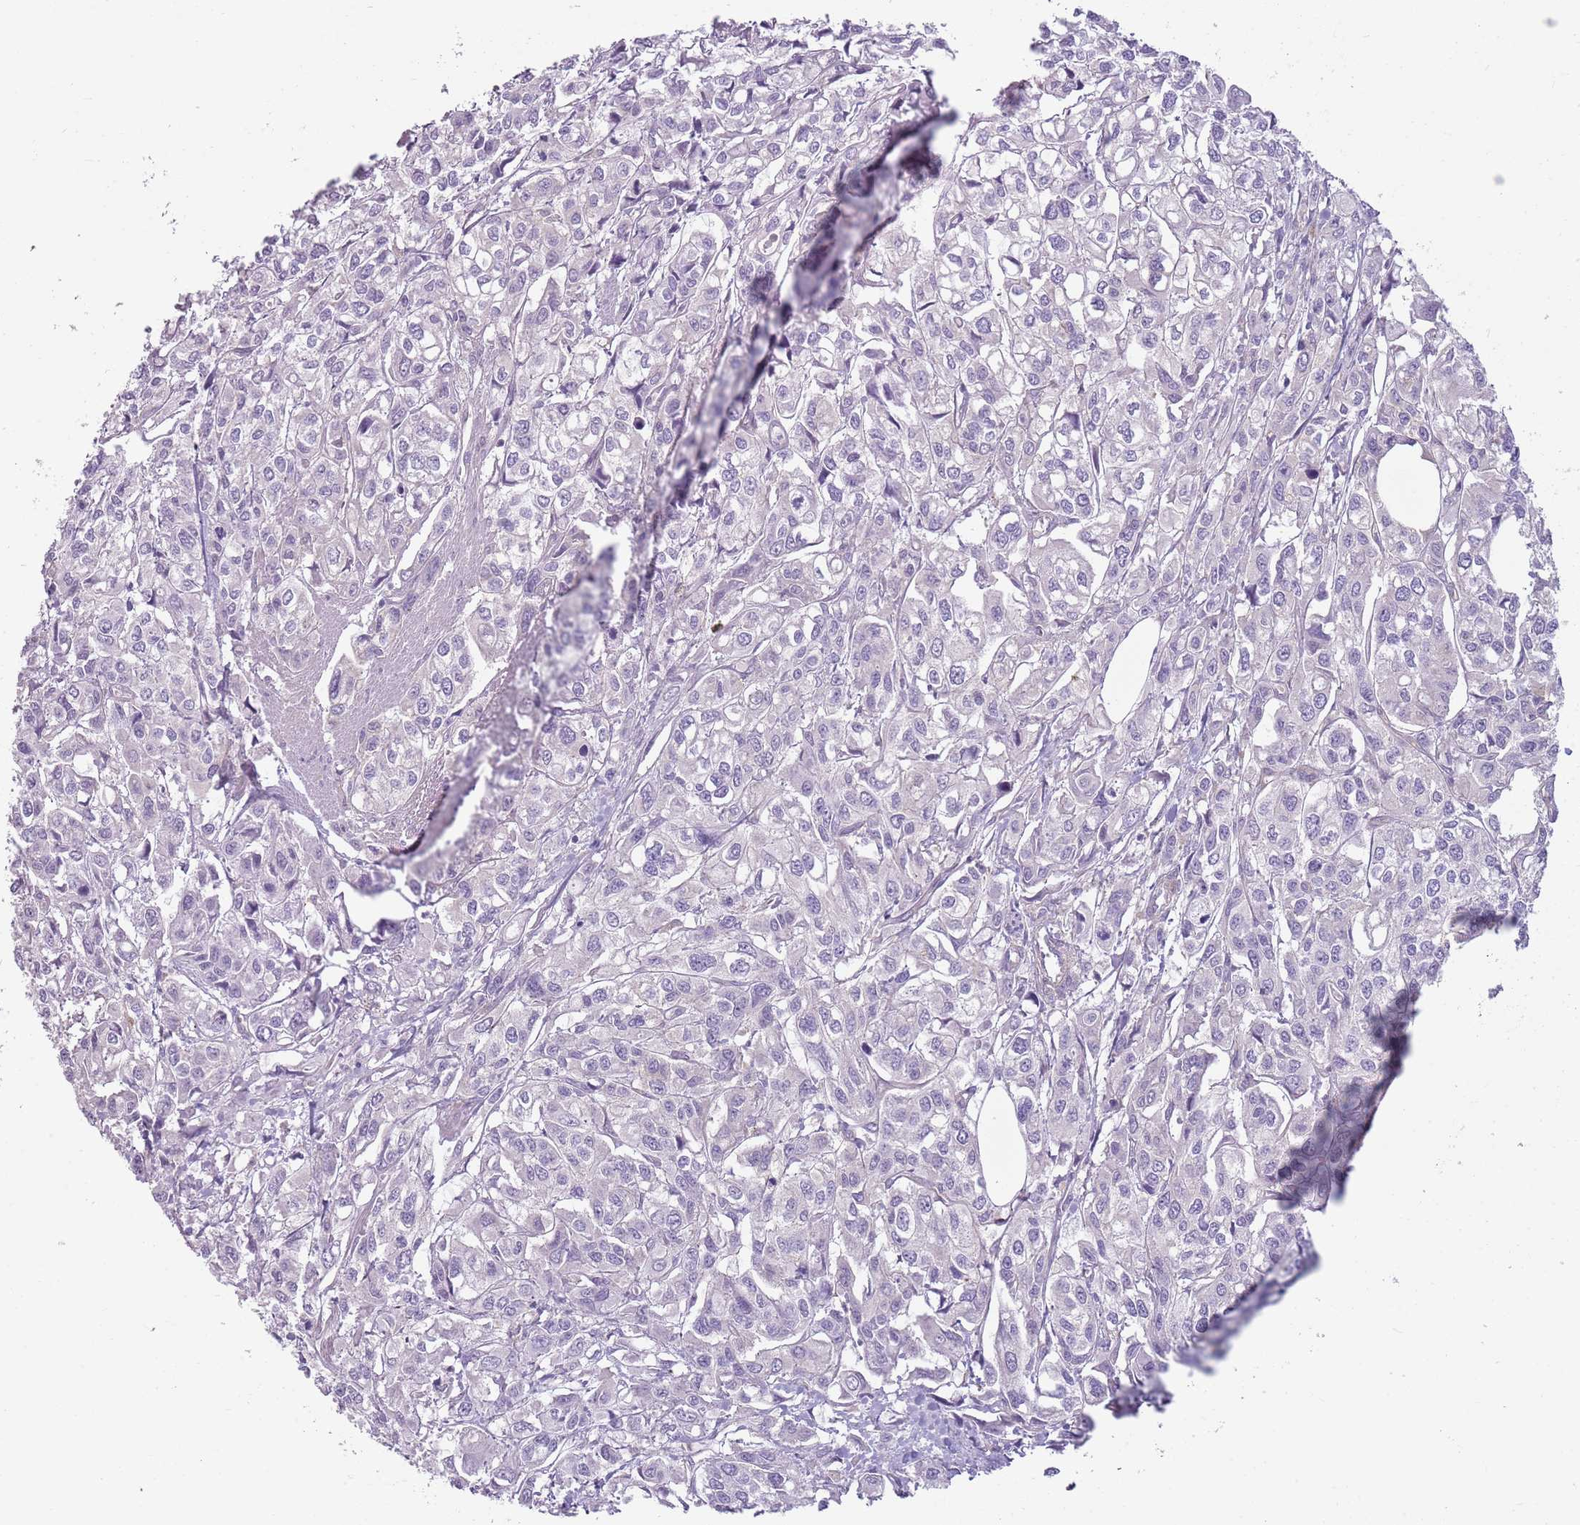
{"staining": {"intensity": "negative", "quantity": "none", "location": "none"}, "tissue": "urothelial cancer", "cell_type": "Tumor cells", "image_type": "cancer", "snomed": [{"axis": "morphology", "description": "Urothelial carcinoma, High grade"}, {"axis": "topography", "description": "Urinary bladder"}], "caption": "IHC micrograph of human urothelial carcinoma (high-grade) stained for a protein (brown), which shows no positivity in tumor cells.", "gene": "SNX1", "patient": {"sex": "male", "age": 67}}